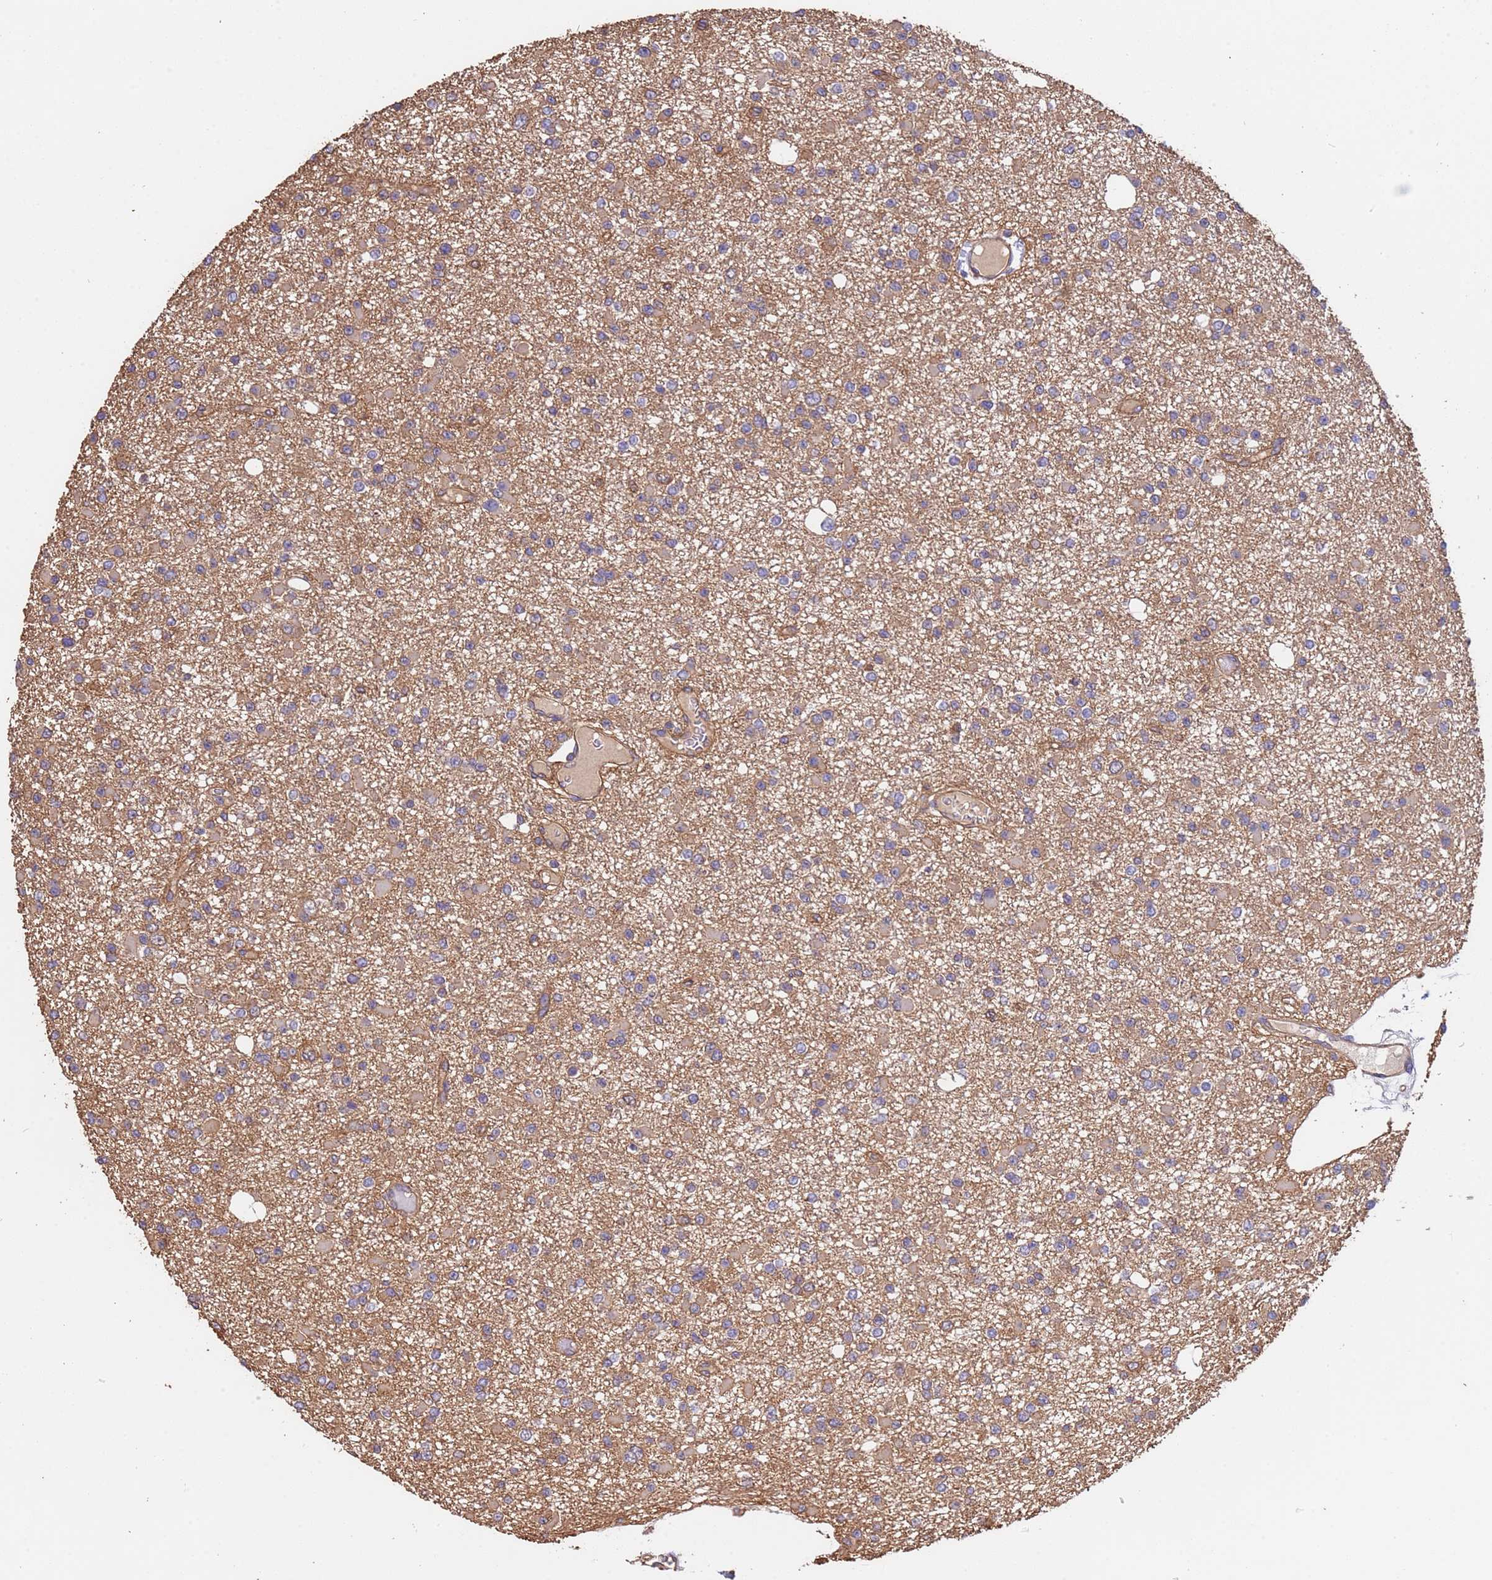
{"staining": {"intensity": "weak", "quantity": "<25%", "location": "cytoplasmic/membranous"}, "tissue": "glioma", "cell_type": "Tumor cells", "image_type": "cancer", "snomed": [{"axis": "morphology", "description": "Glioma, malignant, Low grade"}, {"axis": "topography", "description": "Brain"}], "caption": "Photomicrograph shows no significant protein expression in tumor cells of malignant glioma (low-grade).", "gene": "MTX3", "patient": {"sex": "female", "age": 22}}